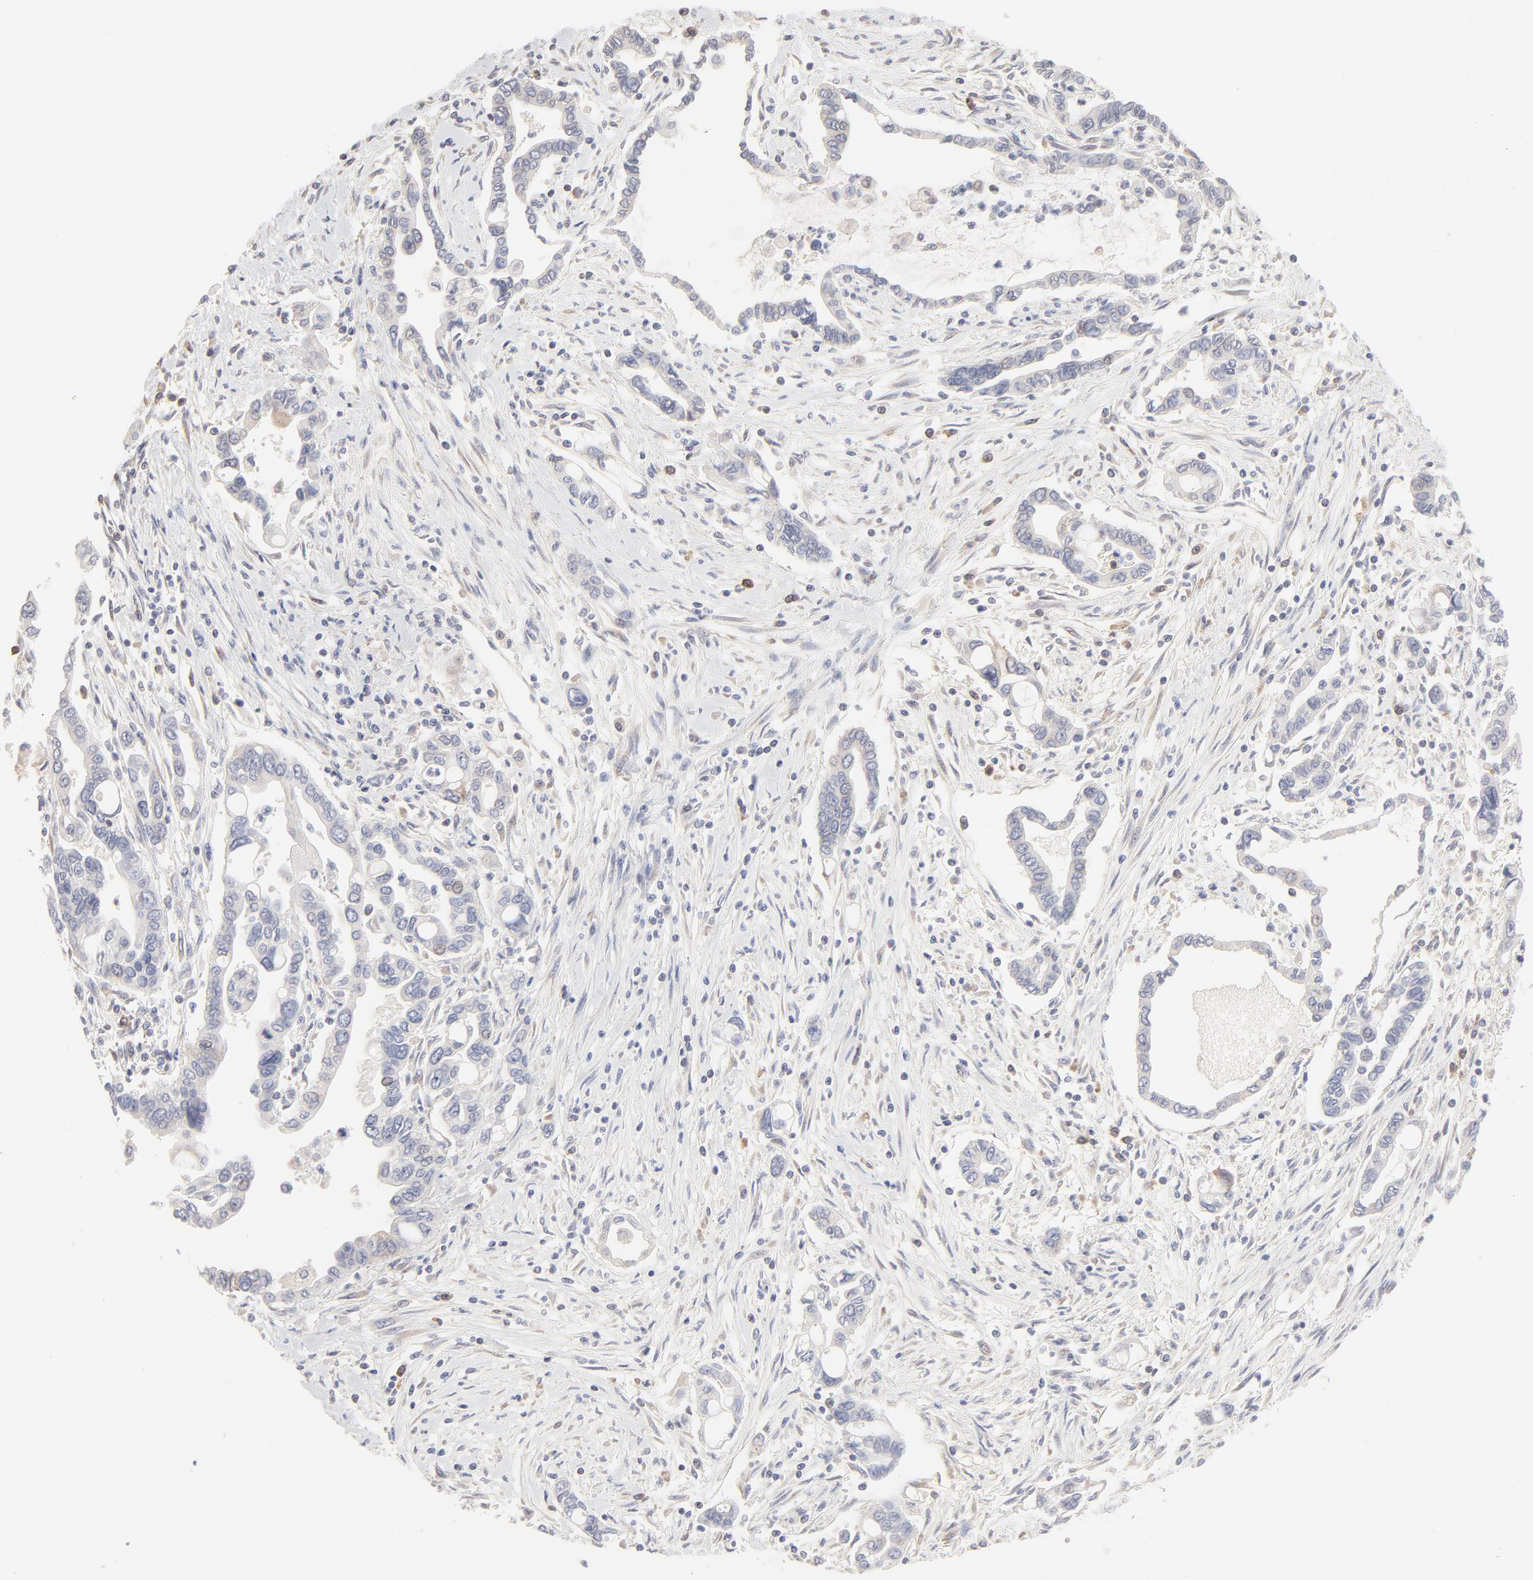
{"staining": {"intensity": "weak", "quantity": "<25%", "location": "cytoplasmic/membranous"}, "tissue": "pancreatic cancer", "cell_type": "Tumor cells", "image_type": "cancer", "snomed": [{"axis": "morphology", "description": "Adenocarcinoma, NOS"}, {"axis": "topography", "description": "Pancreas"}], "caption": "An immunohistochemistry (IHC) image of pancreatic adenocarcinoma is shown. There is no staining in tumor cells of pancreatic adenocarcinoma.", "gene": "RPS21", "patient": {"sex": "female", "age": 57}}